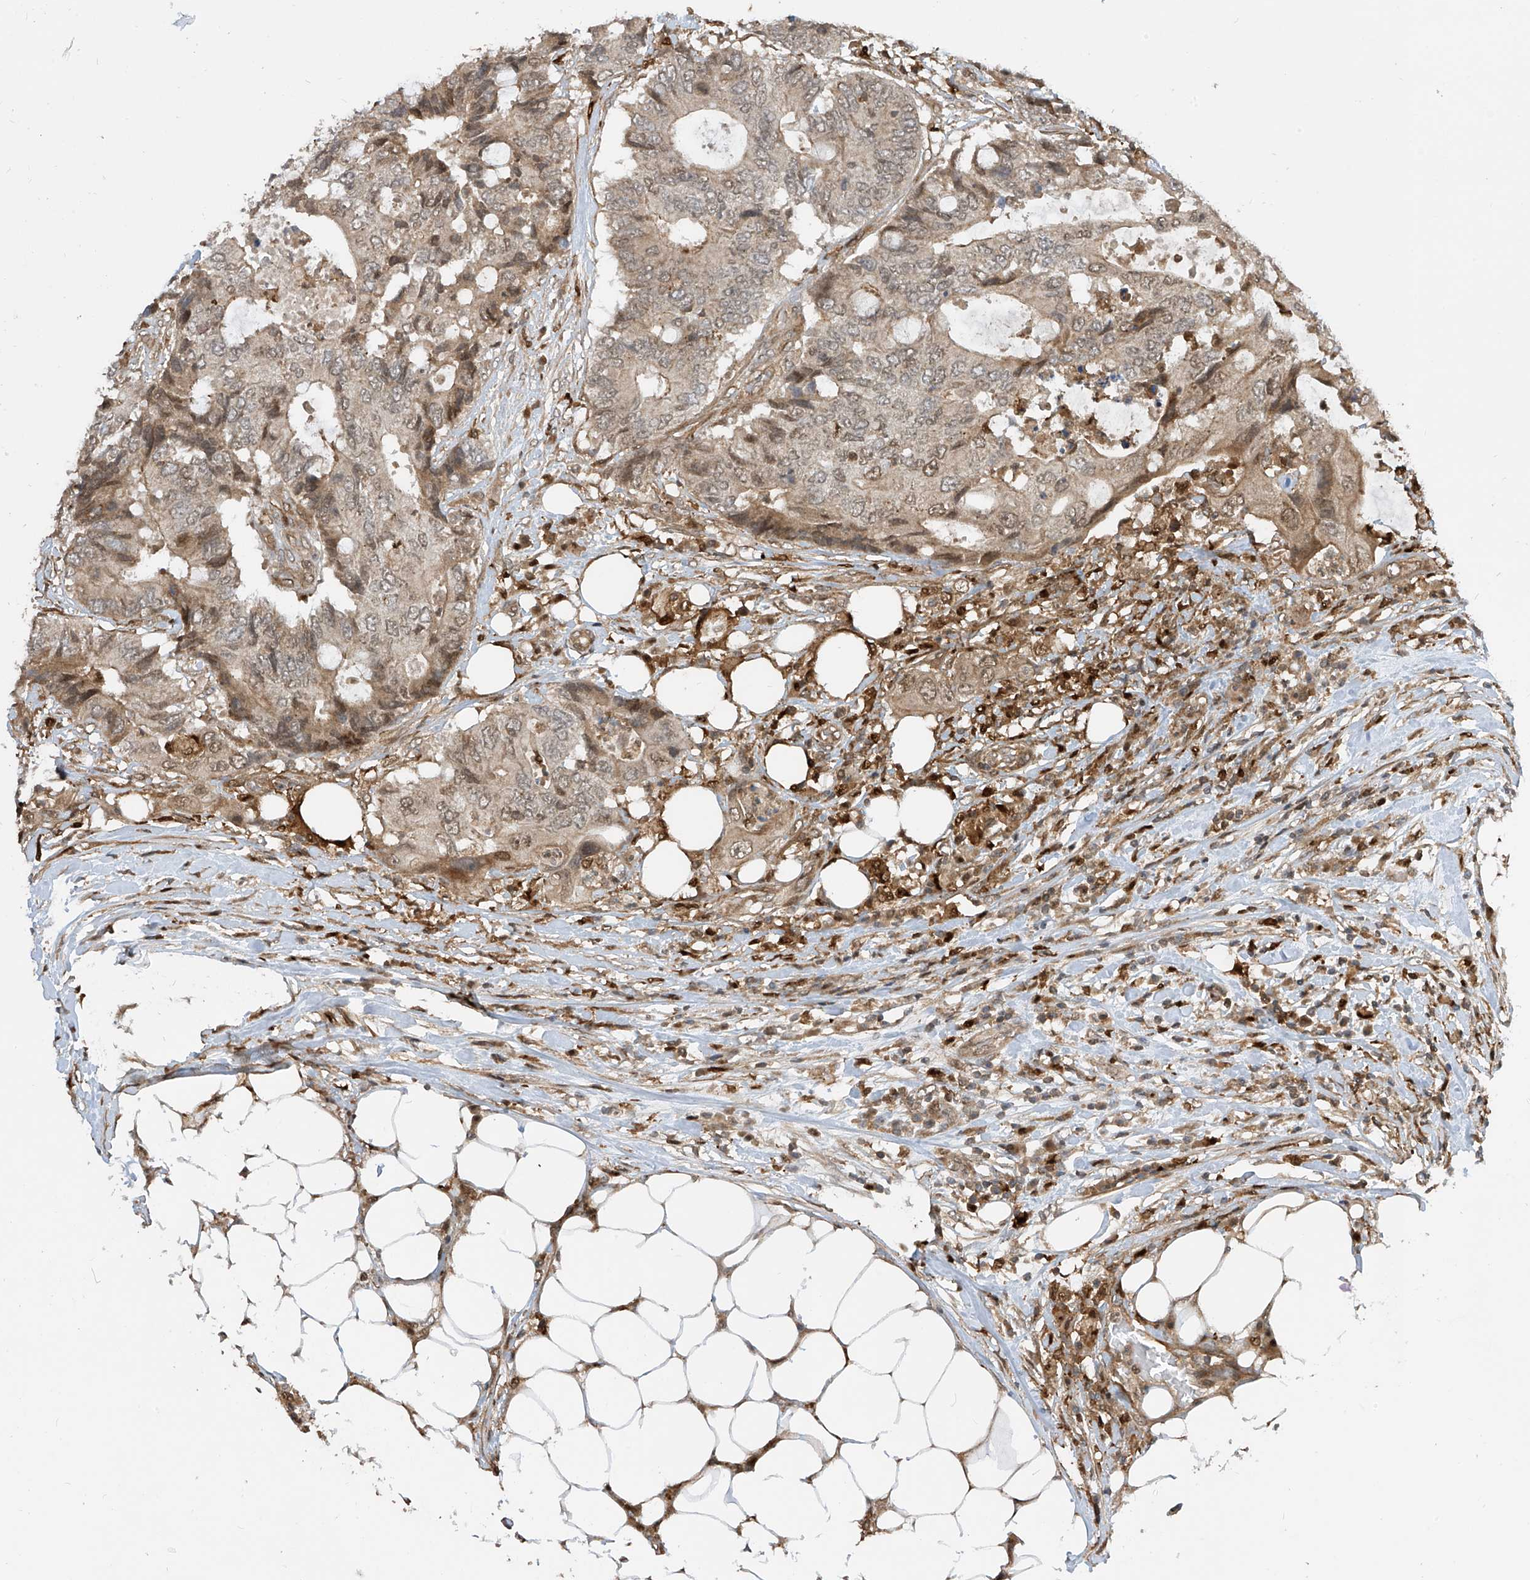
{"staining": {"intensity": "weak", "quantity": "25%-75%", "location": "cytoplasmic/membranous"}, "tissue": "colorectal cancer", "cell_type": "Tumor cells", "image_type": "cancer", "snomed": [{"axis": "morphology", "description": "Adenocarcinoma, NOS"}, {"axis": "topography", "description": "Colon"}], "caption": "Colorectal cancer (adenocarcinoma) tissue reveals weak cytoplasmic/membranous staining in about 25%-75% of tumor cells, visualized by immunohistochemistry. (DAB (3,3'-diaminobenzidine) IHC with brightfield microscopy, high magnification).", "gene": "ATAD2B", "patient": {"sex": "male", "age": 71}}